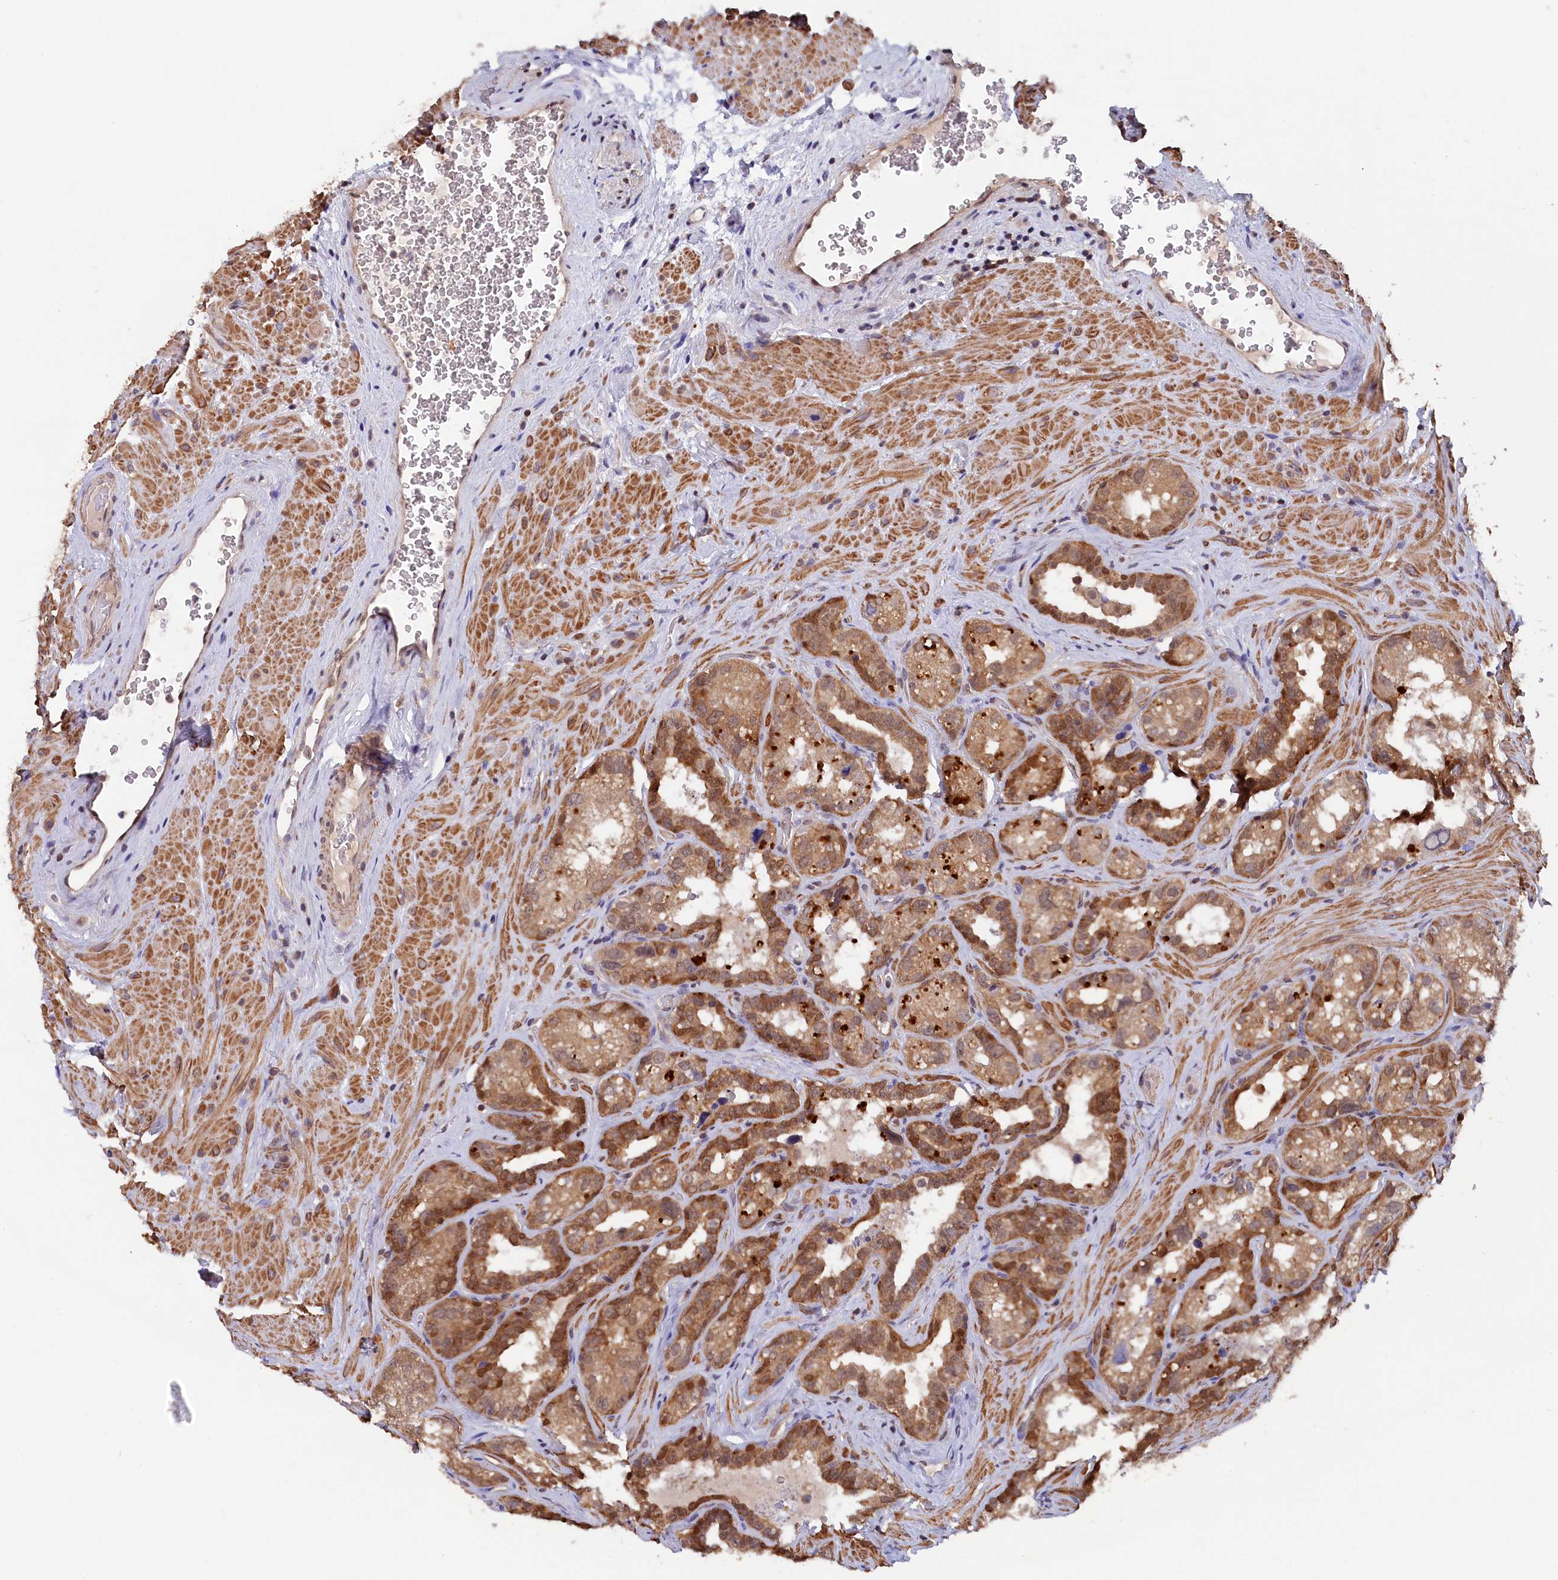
{"staining": {"intensity": "moderate", "quantity": ">75%", "location": "cytoplasmic/membranous"}, "tissue": "seminal vesicle", "cell_type": "Glandular cells", "image_type": "normal", "snomed": [{"axis": "morphology", "description": "Normal tissue, NOS"}, {"axis": "topography", "description": "Seminal veicle"}, {"axis": "topography", "description": "Peripheral nerve tissue"}], "caption": "The photomicrograph reveals staining of normal seminal vesicle, revealing moderate cytoplasmic/membranous protein expression (brown color) within glandular cells. The staining was performed using DAB (3,3'-diaminobenzidine) to visualize the protein expression in brown, while the nuclei were stained in blue with hematoxylin (Magnification: 20x).", "gene": "JPT2", "patient": {"sex": "male", "age": 67}}